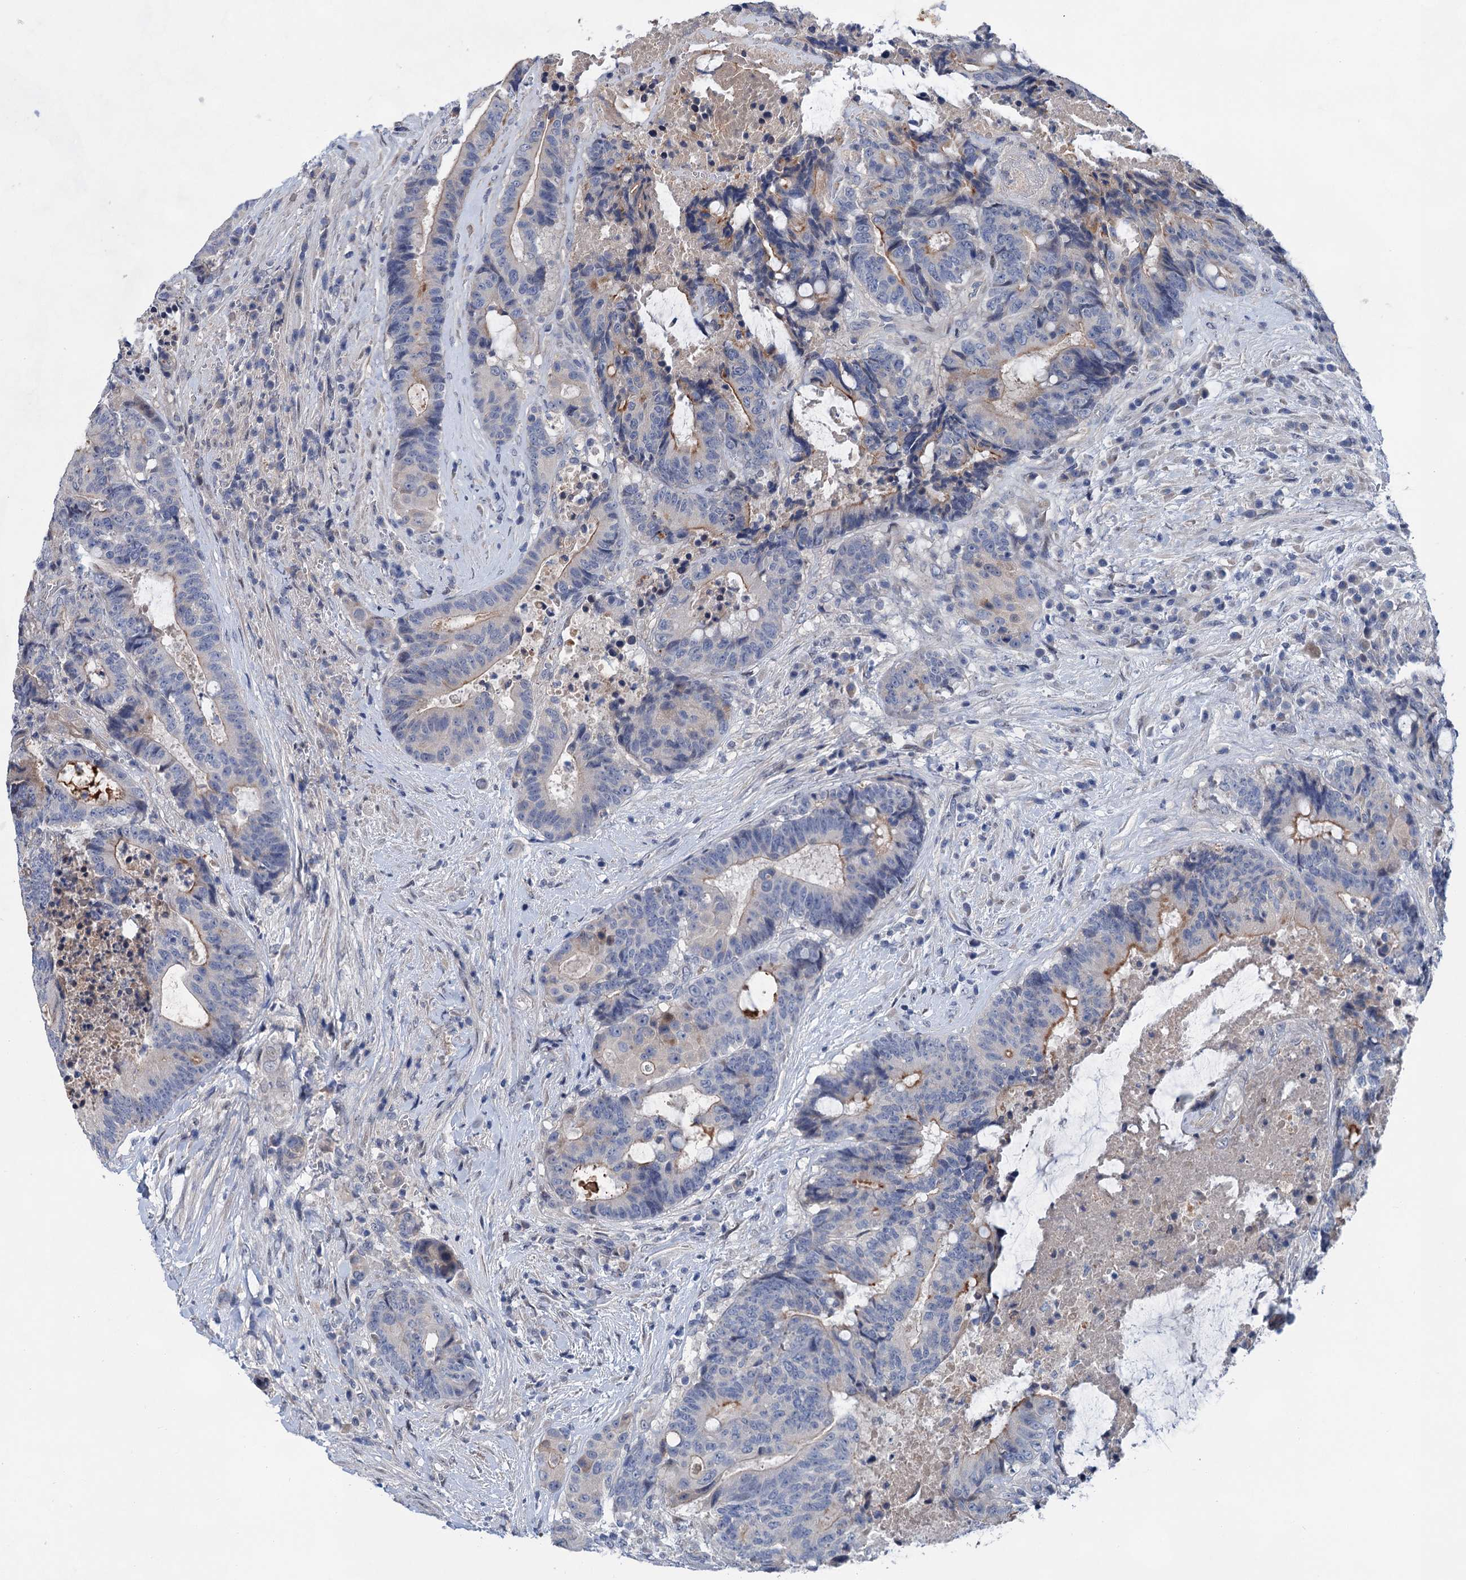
{"staining": {"intensity": "moderate", "quantity": "<25%", "location": "cytoplasmic/membranous"}, "tissue": "colorectal cancer", "cell_type": "Tumor cells", "image_type": "cancer", "snomed": [{"axis": "morphology", "description": "Adenocarcinoma, NOS"}, {"axis": "topography", "description": "Rectum"}], "caption": "Brown immunohistochemical staining in colorectal cancer (adenocarcinoma) exhibits moderate cytoplasmic/membranous expression in approximately <25% of tumor cells.", "gene": "MORN3", "patient": {"sex": "male", "age": 69}}